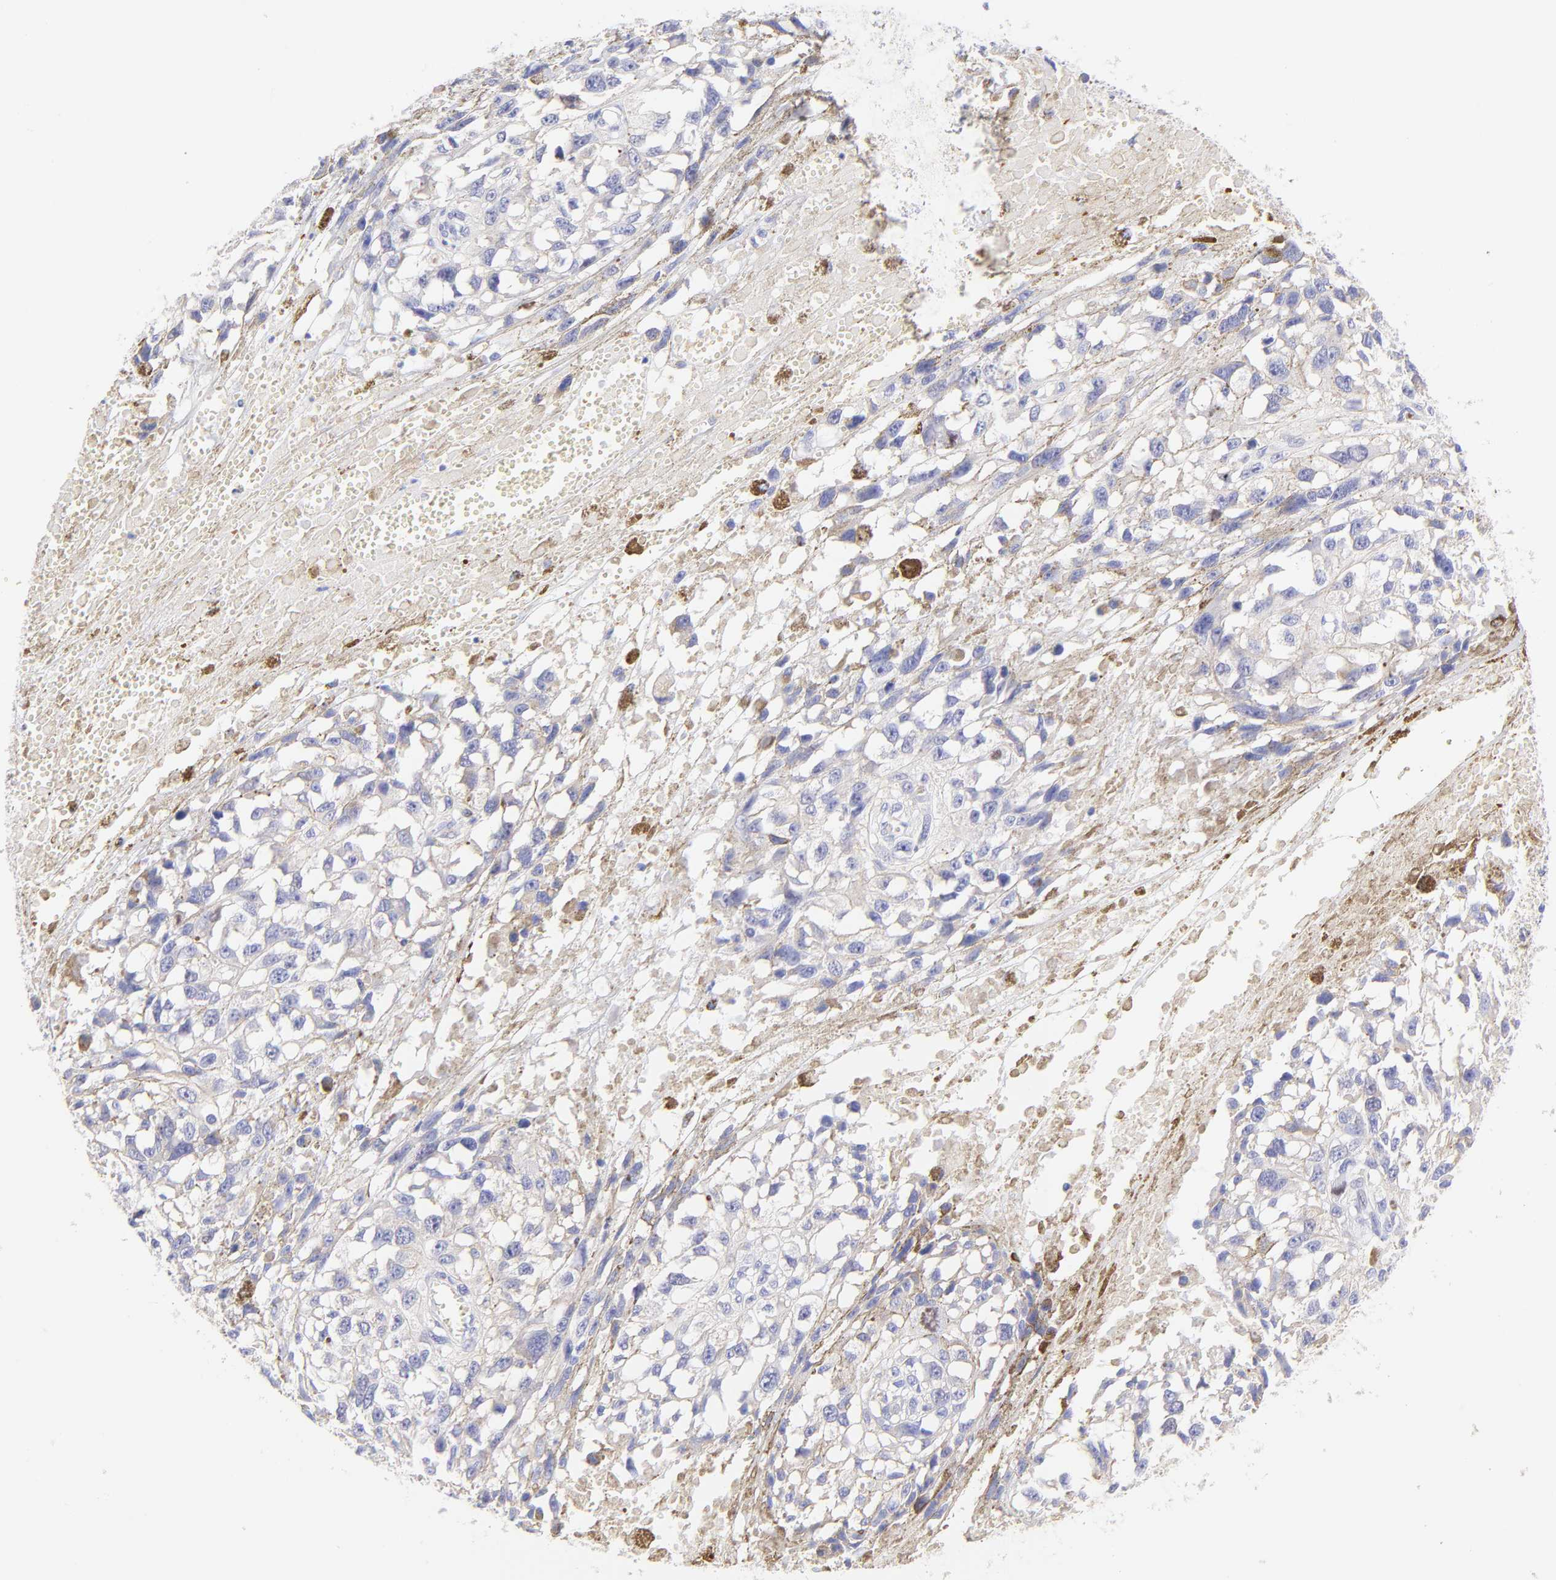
{"staining": {"intensity": "weak", "quantity": "<25%", "location": "cytoplasmic/membranous"}, "tissue": "melanoma", "cell_type": "Tumor cells", "image_type": "cancer", "snomed": [{"axis": "morphology", "description": "Malignant melanoma, Metastatic site"}, {"axis": "topography", "description": "Lymph node"}], "caption": "The image shows no staining of tumor cells in melanoma.", "gene": "FRMPD3", "patient": {"sex": "male", "age": 59}}